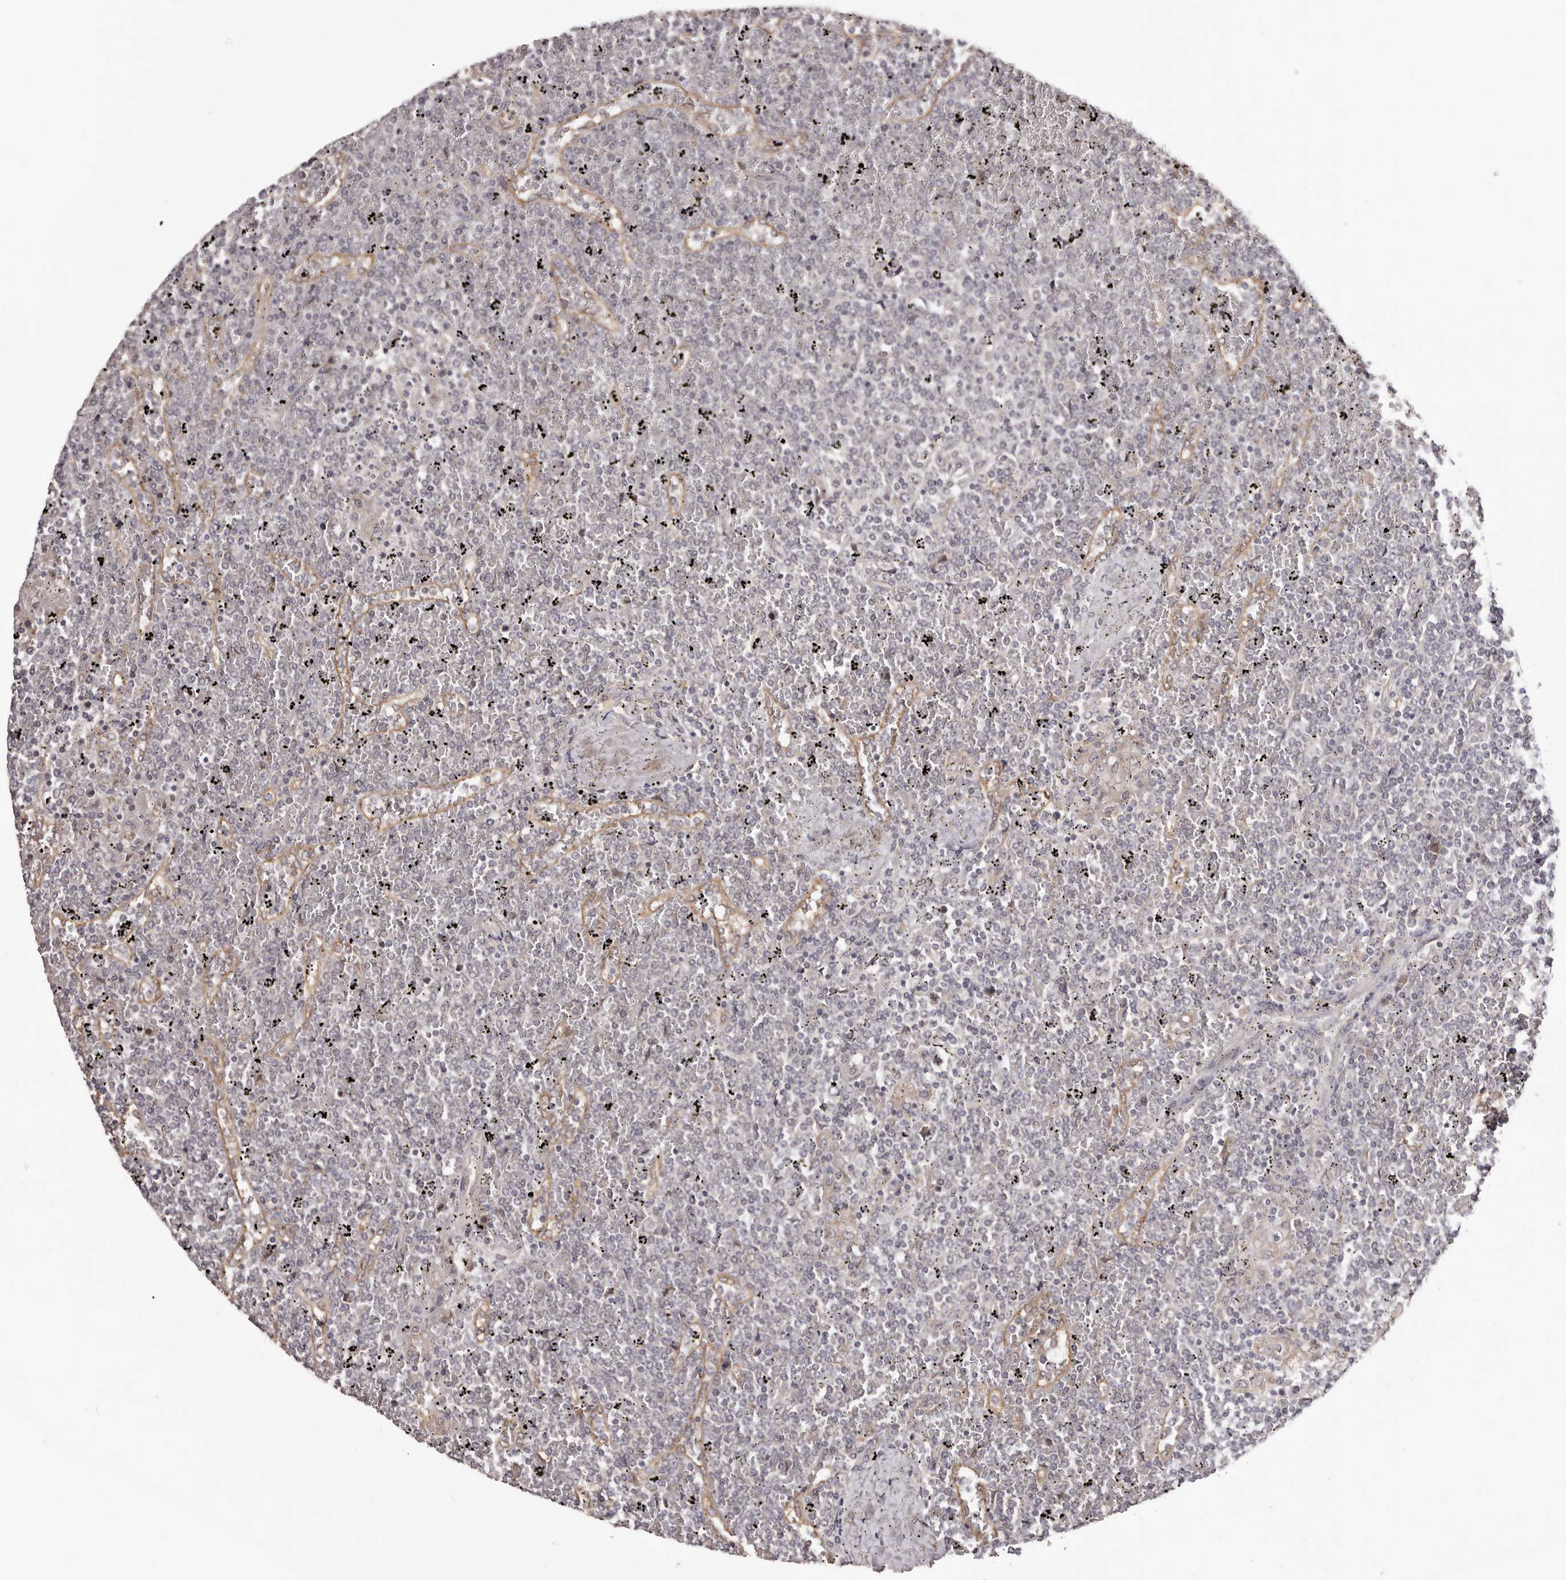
{"staining": {"intensity": "negative", "quantity": "none", "location": "none"}, "tissue": "lymphoma", "cell_type": "Tumor cells", "image_type": "cancer", "snomed": [{"axis": "morphology", "description": "Malignant lymphoma, non-Hodgkin's type, Low grade"}, {"axis": "topography", "description": "Spleen"}], "caption": "High power microscopy histopathology image of an IHC histopathology image of malignant lymphoma, non-Hodgkin's type (low-grade), revealing no significant positivity in tumor cells. (Stains: DAB immunohistochemistry (IHC) with hematoxylin counter stain, Microscopy: brightfield microscopy at high magnification).", "gene": "NOL12", "patient": {"sex": "female", "age": 19}}